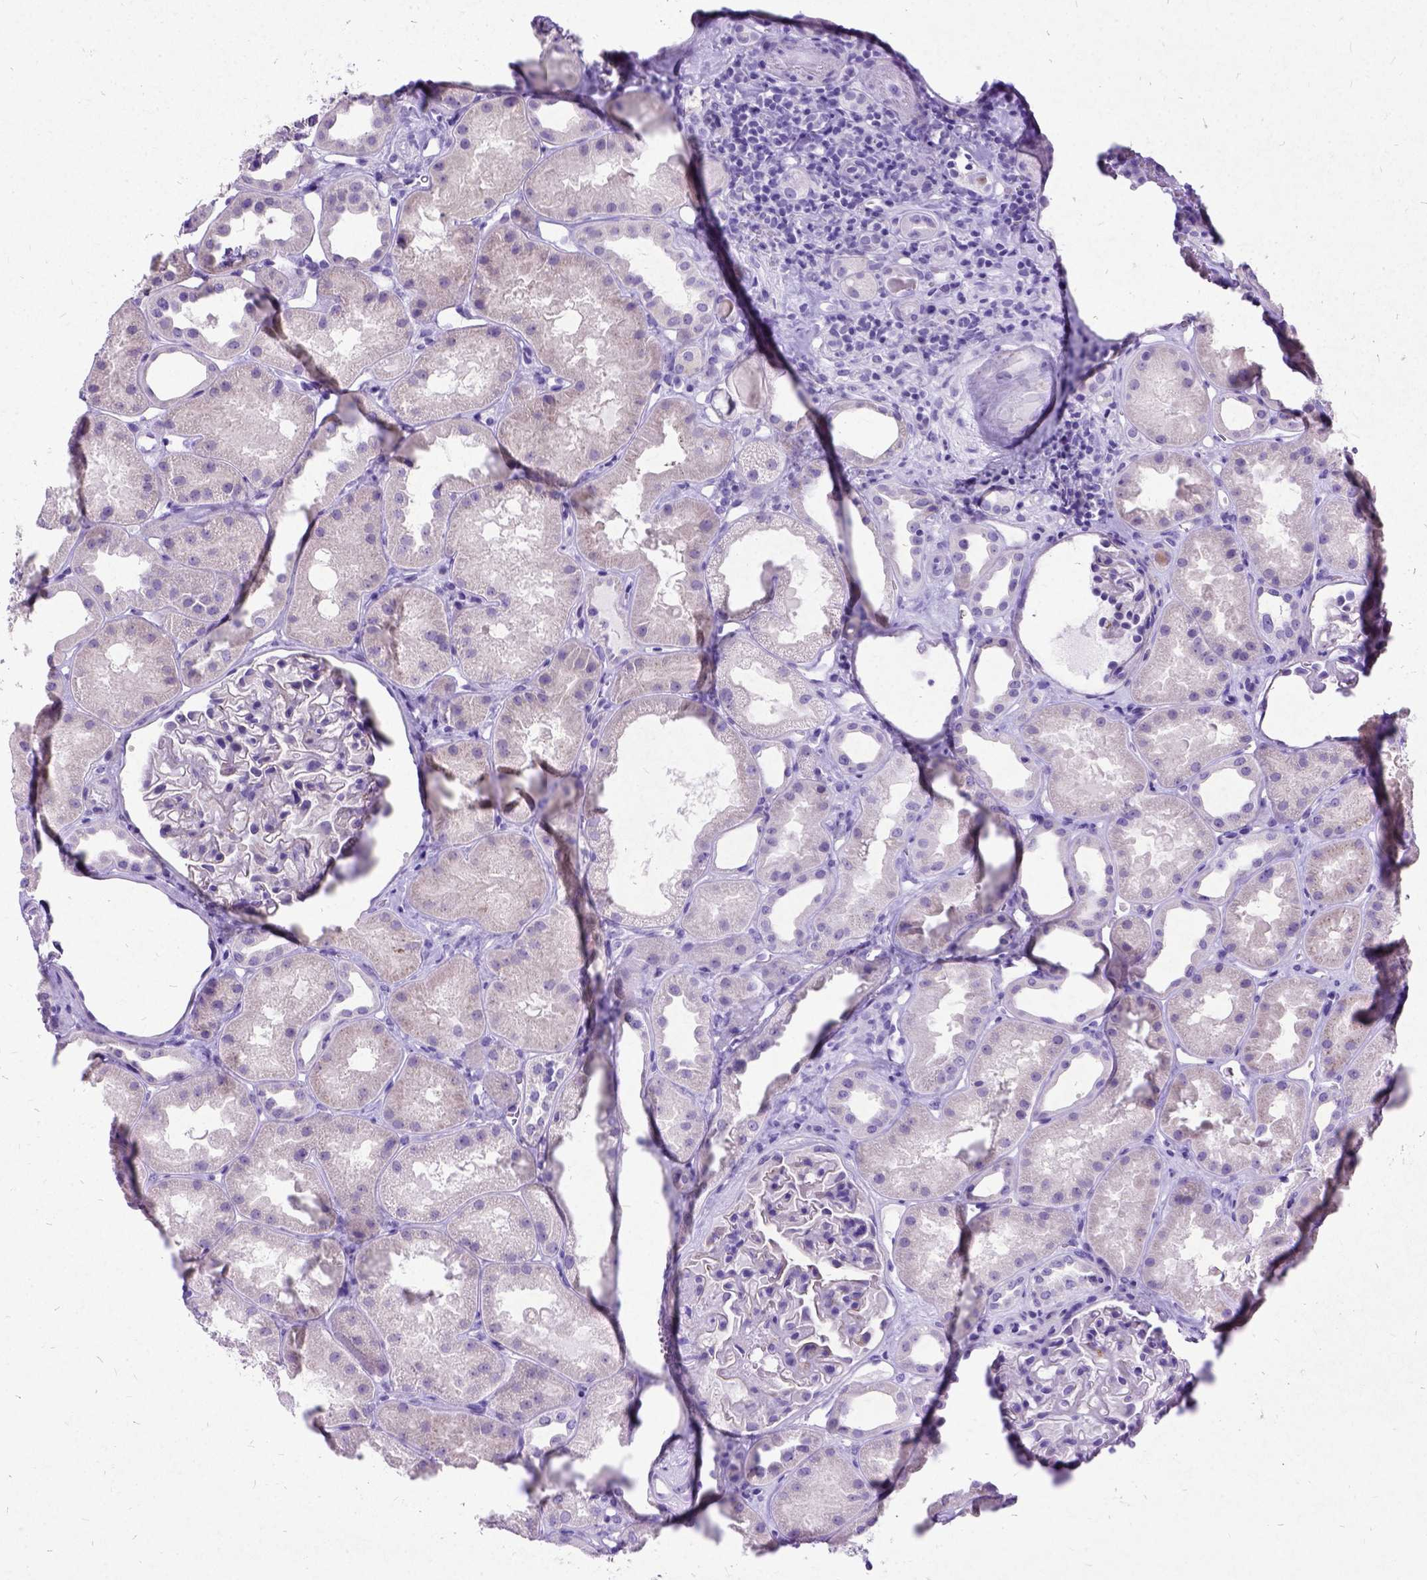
{"staining": {"intensity": "negative", "quantity": "none", "location": "none"}, "tissue": "kidney", "cell_type": "Cells in glomeruli", "image_type": "normal", "snomed": [{"axis": "morphology", "description": "Normal tissue, NOS"}, {"axis": "topography", "description": "Kidney"}], "caption": "DAB immunohistochemical staining of normal kidney demonstrates no significant expression in cells in glomeruli. (Stains: DAB (3,3'-diaminobenzidine) immunohistochemistry (IHC) with hematoxylin counter stain, Microscopy: brightfield microscopy at high magnification).", "gene": "NEUROD4", "patient": {"sex": "male", "age": 61}}